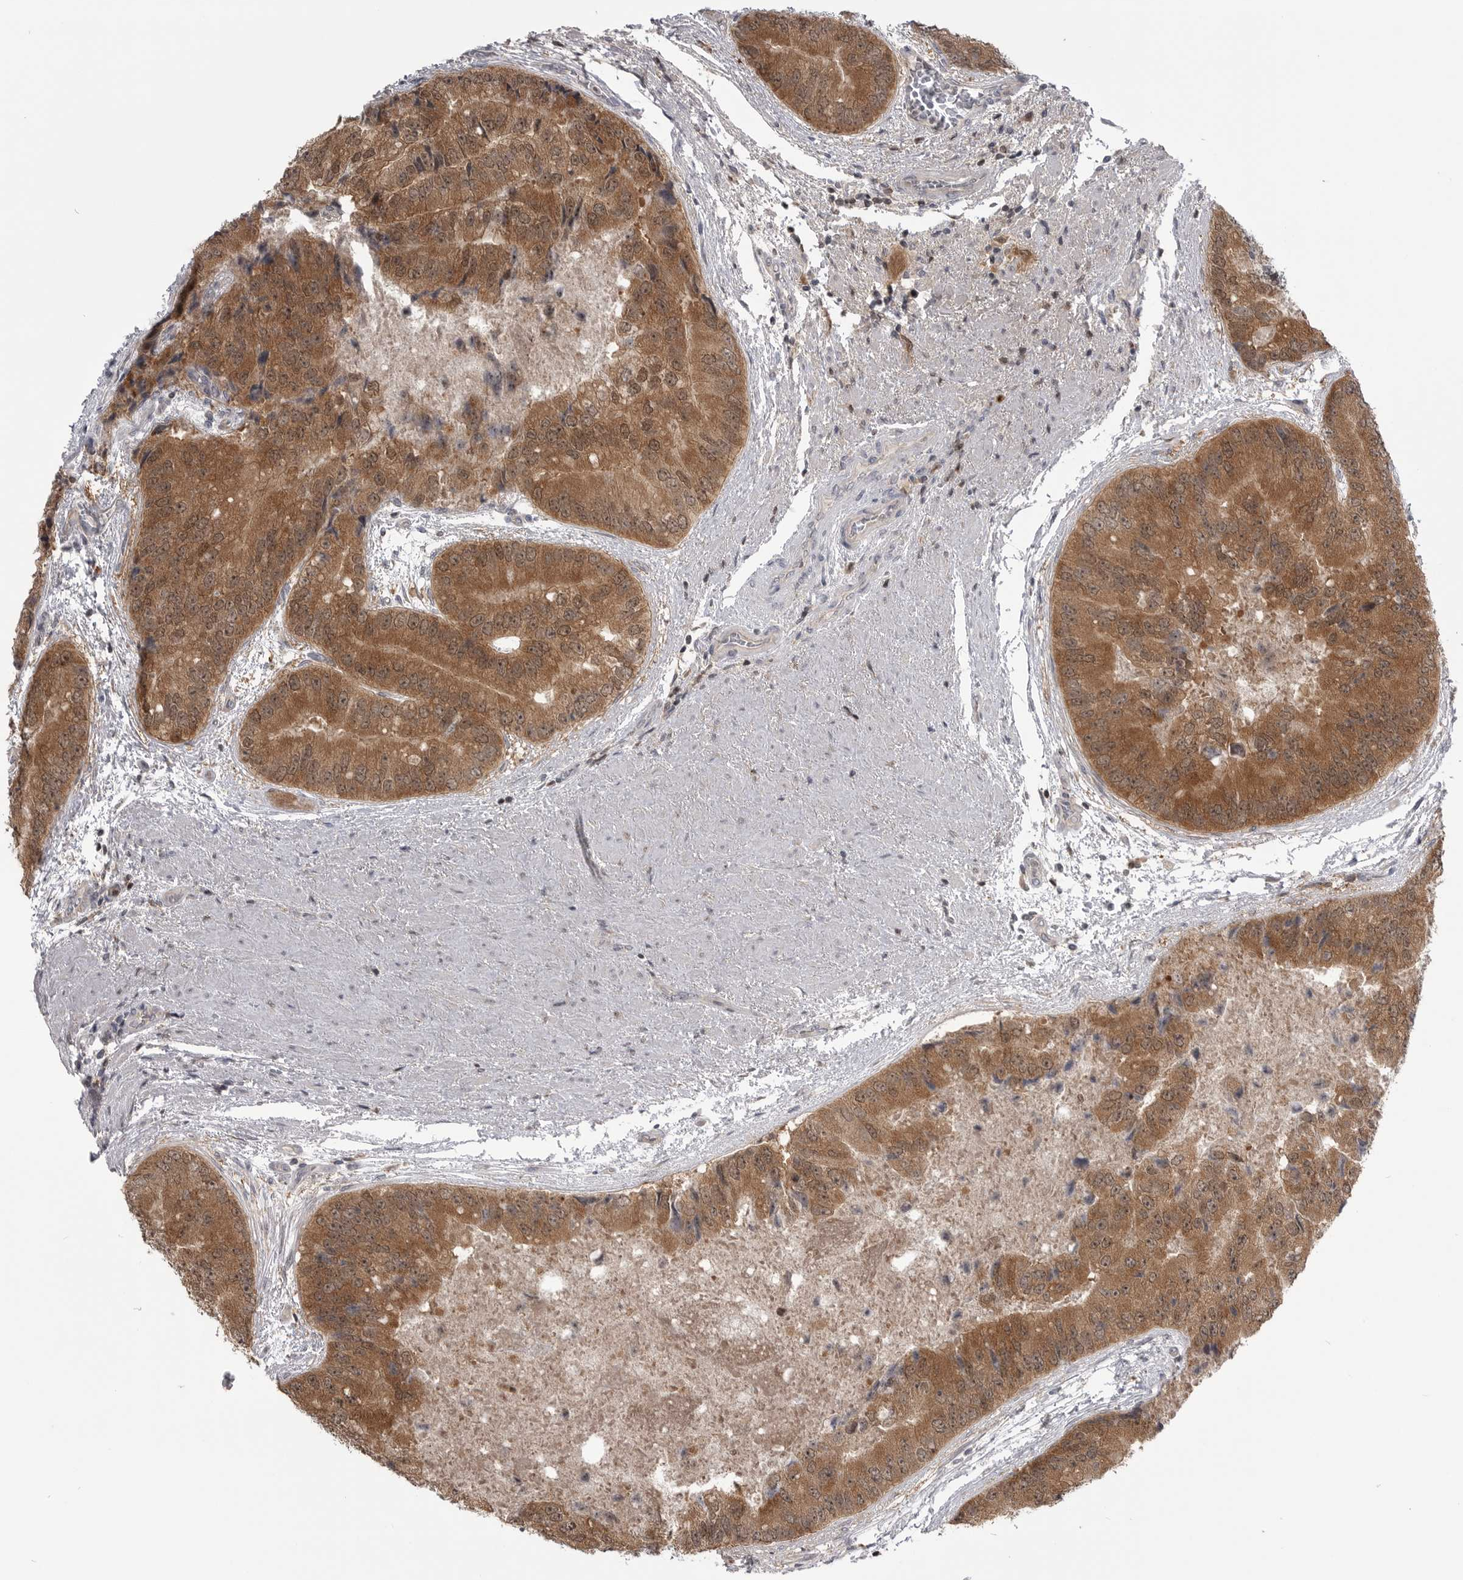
{"staining": {"intensity": "moderate", "quantity": ">75%", "location": "cytoplasmic/membranous,nuclear"}, "tissue": "prostate cancer", "cell_type": "Tumor cells", "image_type": "cancer", "snomed": [{"axis": "morphology", "description": "Adenocarcinoma, High grade"}, {"axis": "topography", "description": "Prostate"}], "caption": "An image of human prostate cancer (adenocarcinoma (high-grade)) stained for a protein shows moderate cytoplasmic/membranous and nuclear brown staining in tumor cells. The protein of interest is shown in brown color, while the nuclei are stained blue.", "gene": "MAPK13", "patient": {"sex": "male", "age": 70}}